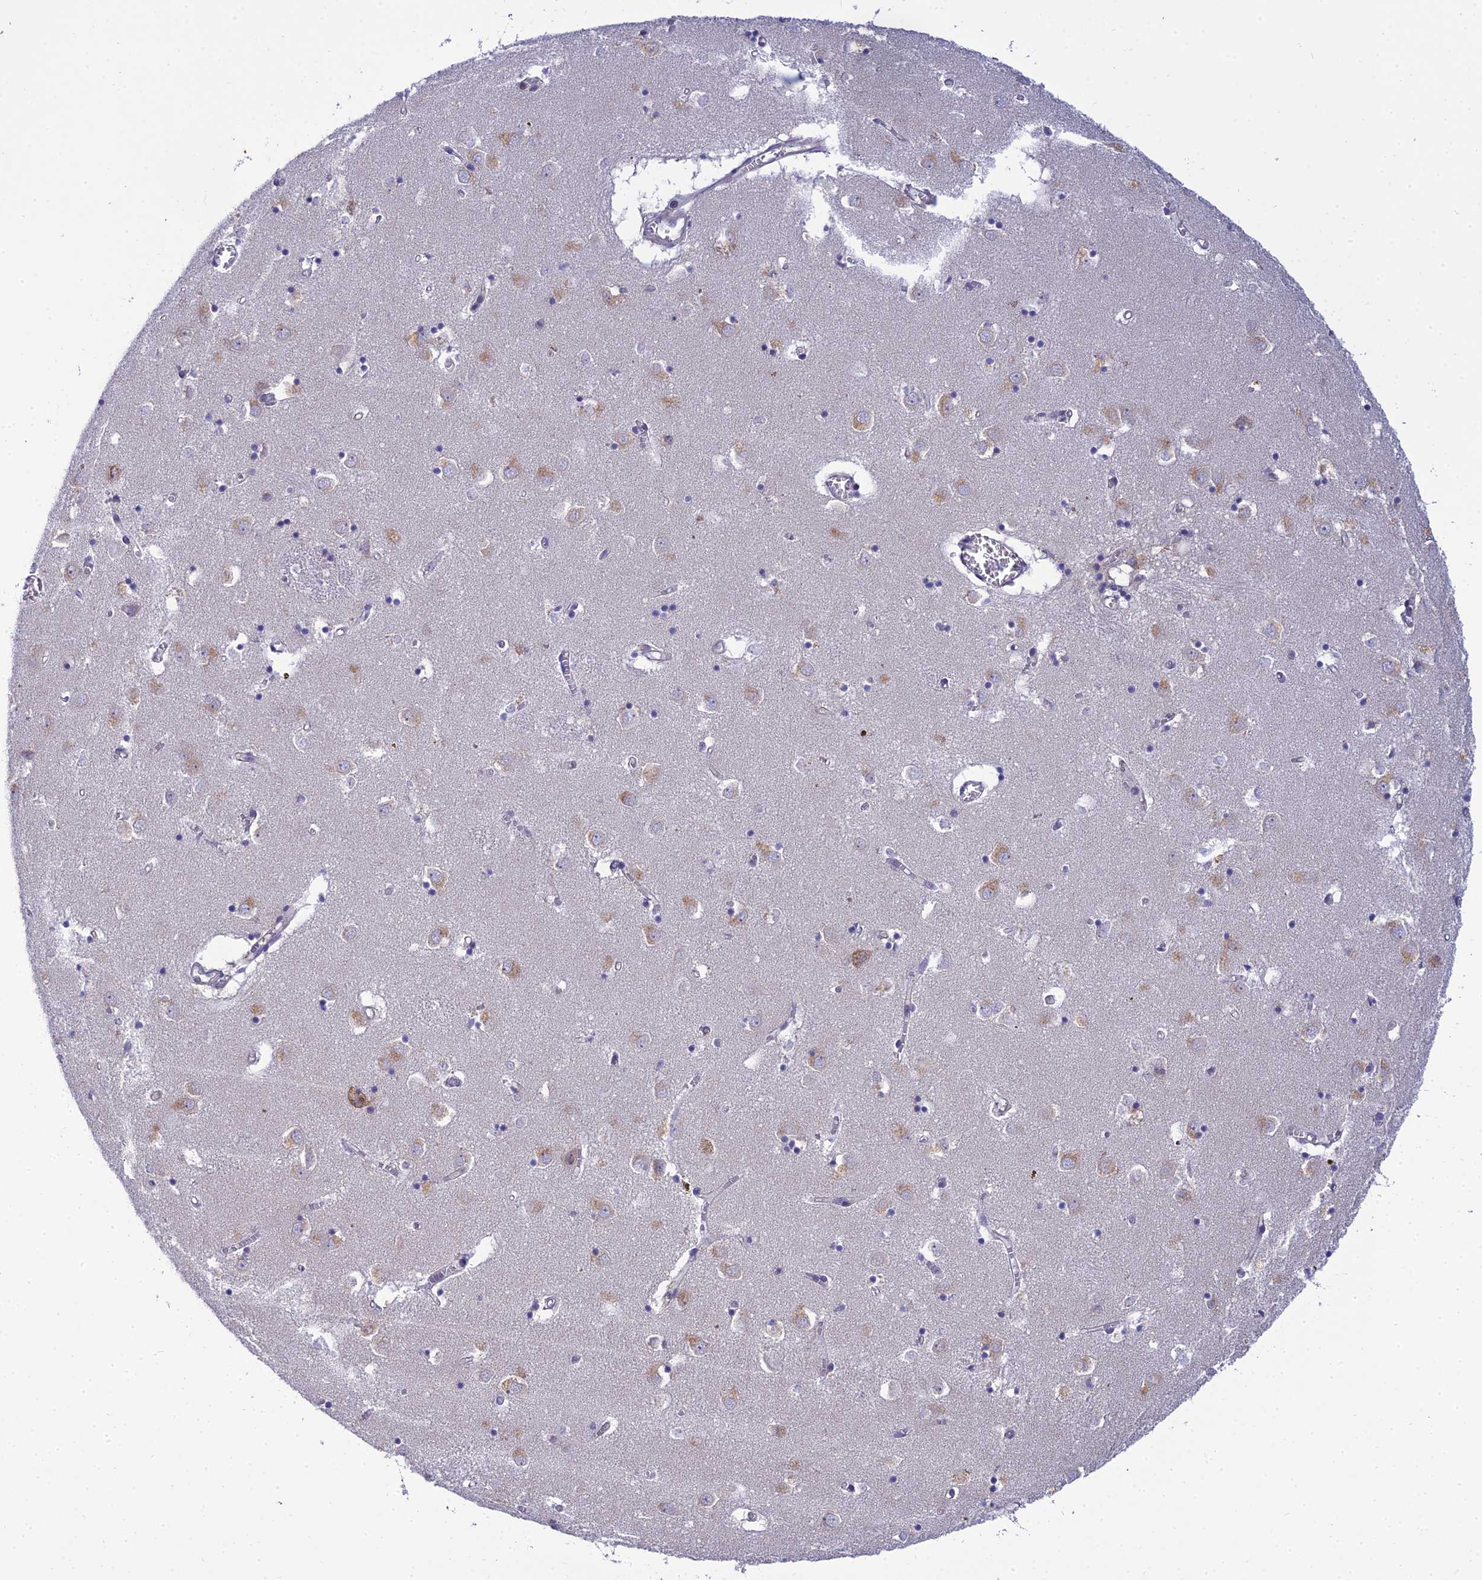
{"staining": {"intensity": "negative", "quantity": "none", "location": "none"}, "tissue": "caudate", "cell_type": "Glial cells", "image_type": "normal", "snomed": [{"axis": "morphology", "description": "Normal tissue, NOS"}, {"axis": "topography", "description": "Lateral ventricle wall"}], "caption": "The immunohistochemistry (IHC) image has no significant expression in glial cells of caudate.", "gene": "CLCN7", "patient": {"sex": "male", "age": 70}}